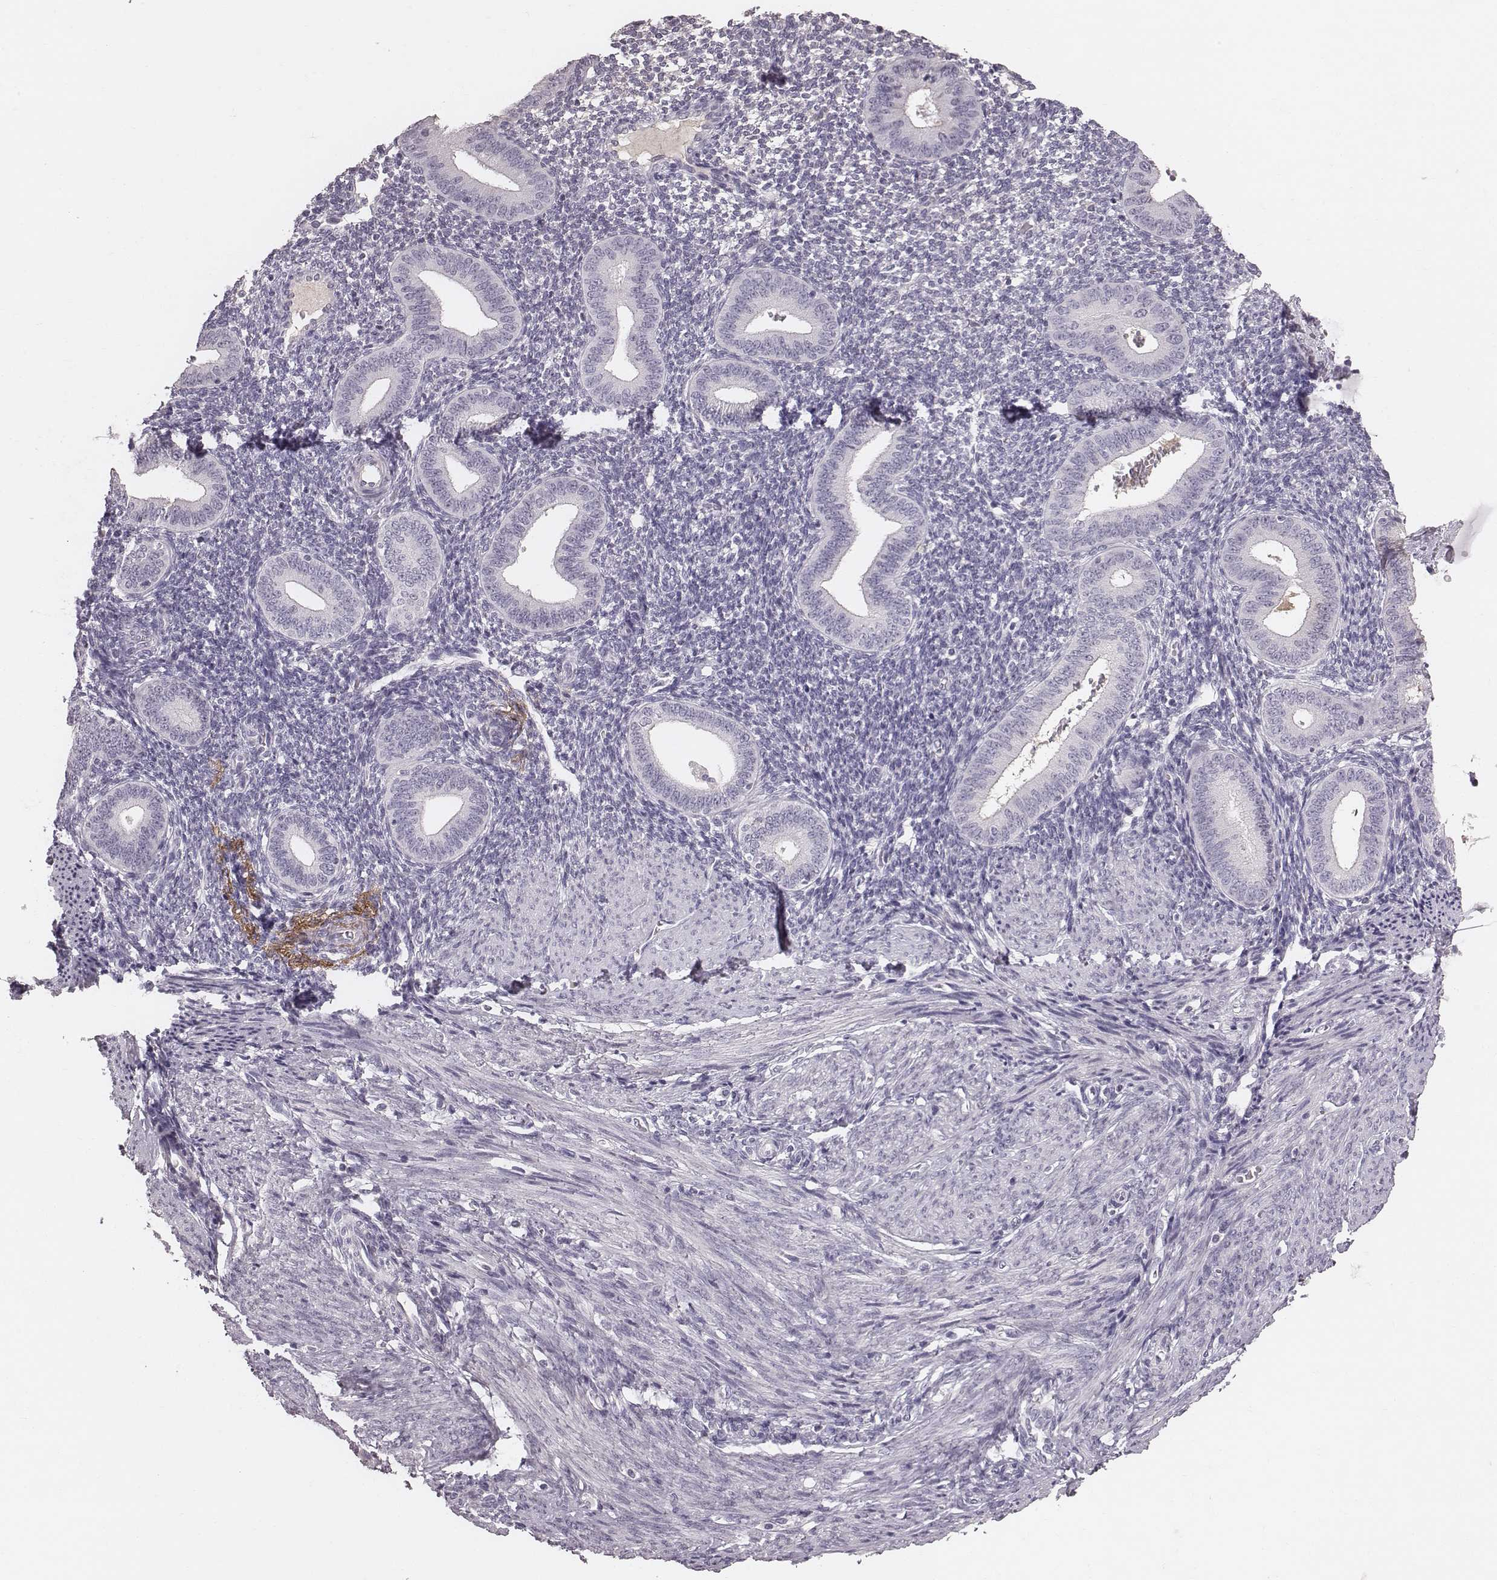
{"staining": {"intensity": "negative", "quantity": "none", "location": "none"}, "tissue": "endometrium", "cell_type": "Cells in endometrial stroma", "image_type": "normal", "snomed": [{"axis": "morphology", "description": "Normal tissue, NOS"}, {"axis": "topography", "description": "Endometrium"}], "caption": "The photomicrograph shows no staining of cells in endometrial stroma in benign endometrium.", "gene": "CFTR", "patient": {"sex": "female", "age": 40}}